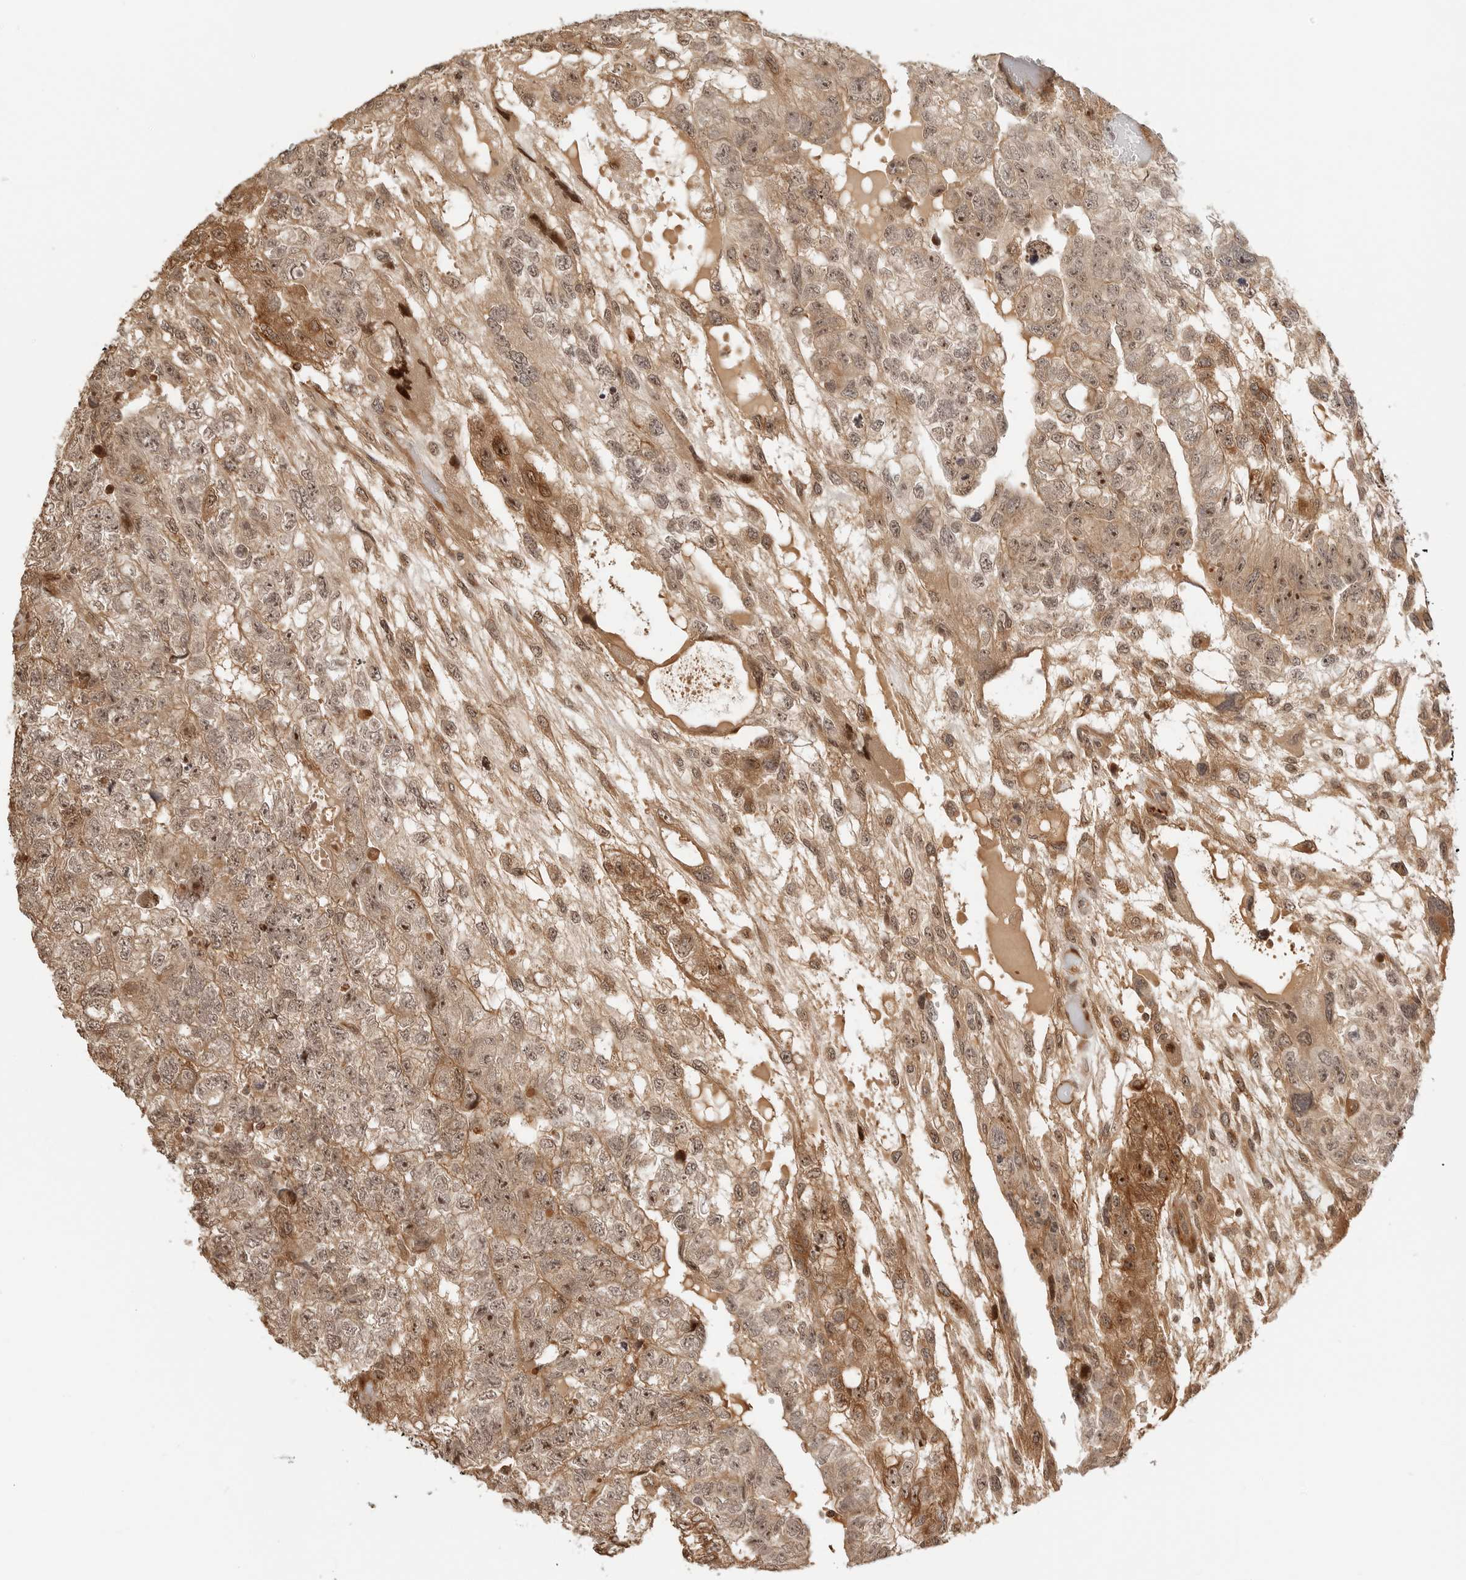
{"staining": {"intensity": "moderate", "quantity": ">75%", "location": "cytoplasmic/membranous,nuclear"}, "tissue": "testis cancer", "cell_type": "Tumor cells", "image_type": "cancer", "snomed": [{"axis": "morphology", "description": "Carcinoma, Embryonal, NOS"}, {"axis": "topography", "description": "Testis"}], "caption": "There is medium levels of moderate cytoplasmic/membranous and nuclear staining in tumor cells of testis embryonal carcinoma, as demonstrated by immunohistochemical staining (brown color).", "gene": "GEM", "patient": {"sex": "male", "age": 36}}